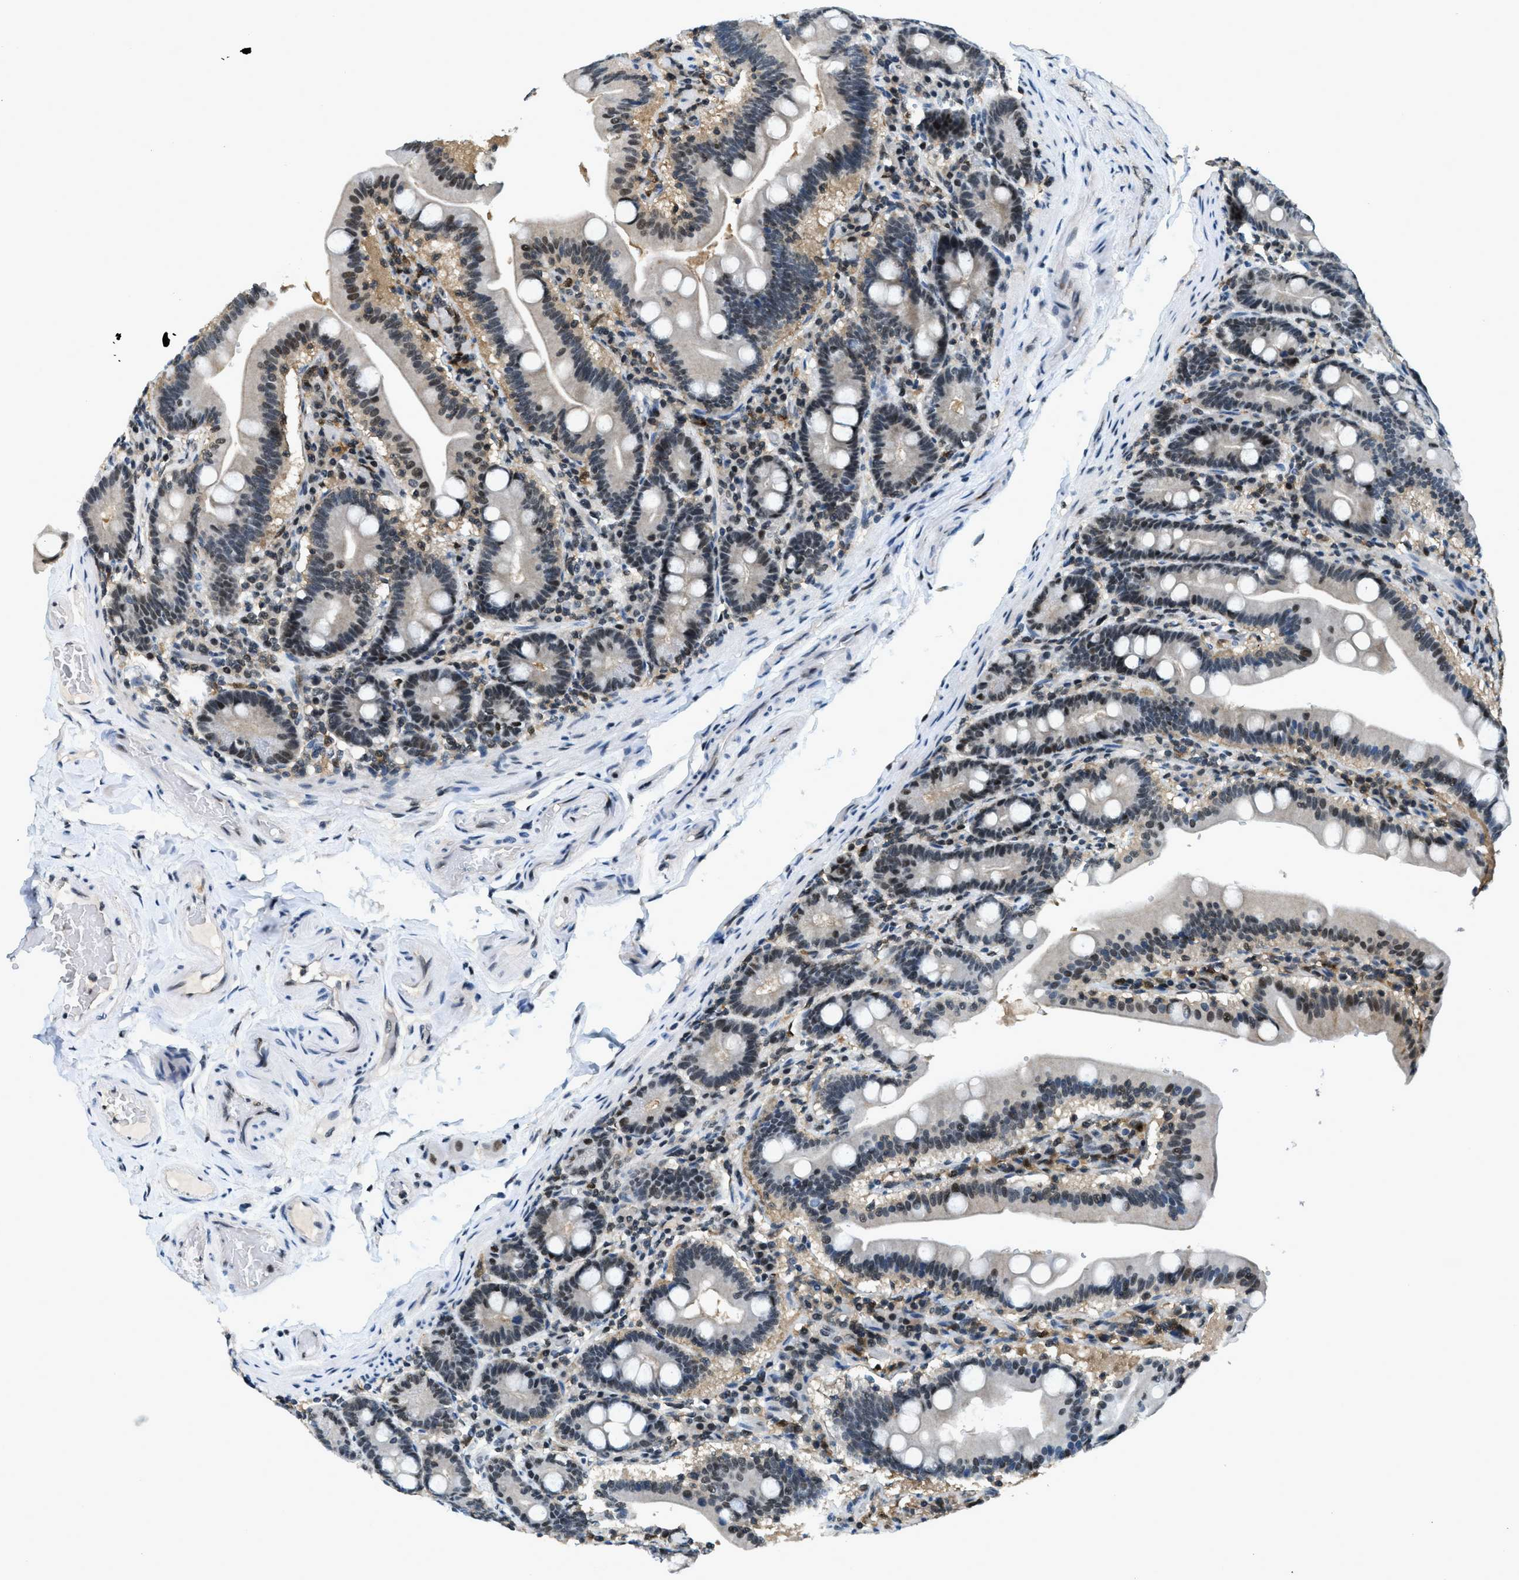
{"staining": {"intensity": "moderate", "quantity": "25%-75%", "location": "nuclear"}, "tissue": "duodenum", "cell_type": "Glandular cells", "image_type": "normal", "snomed": [{"axis": "morphology", "description": "Normal tissue, NOS"}, {"axis": "topography", "description": "Duodenum"}], "caption": "This histopathology image shows immunohistochemistry (IHC) staining of unremarkable duodenum, with medium moderate nuclear staining in about 25%-75% of glandular cells.", "gene": "OGFR", "patient": {"sex": "male", "age": 54}}